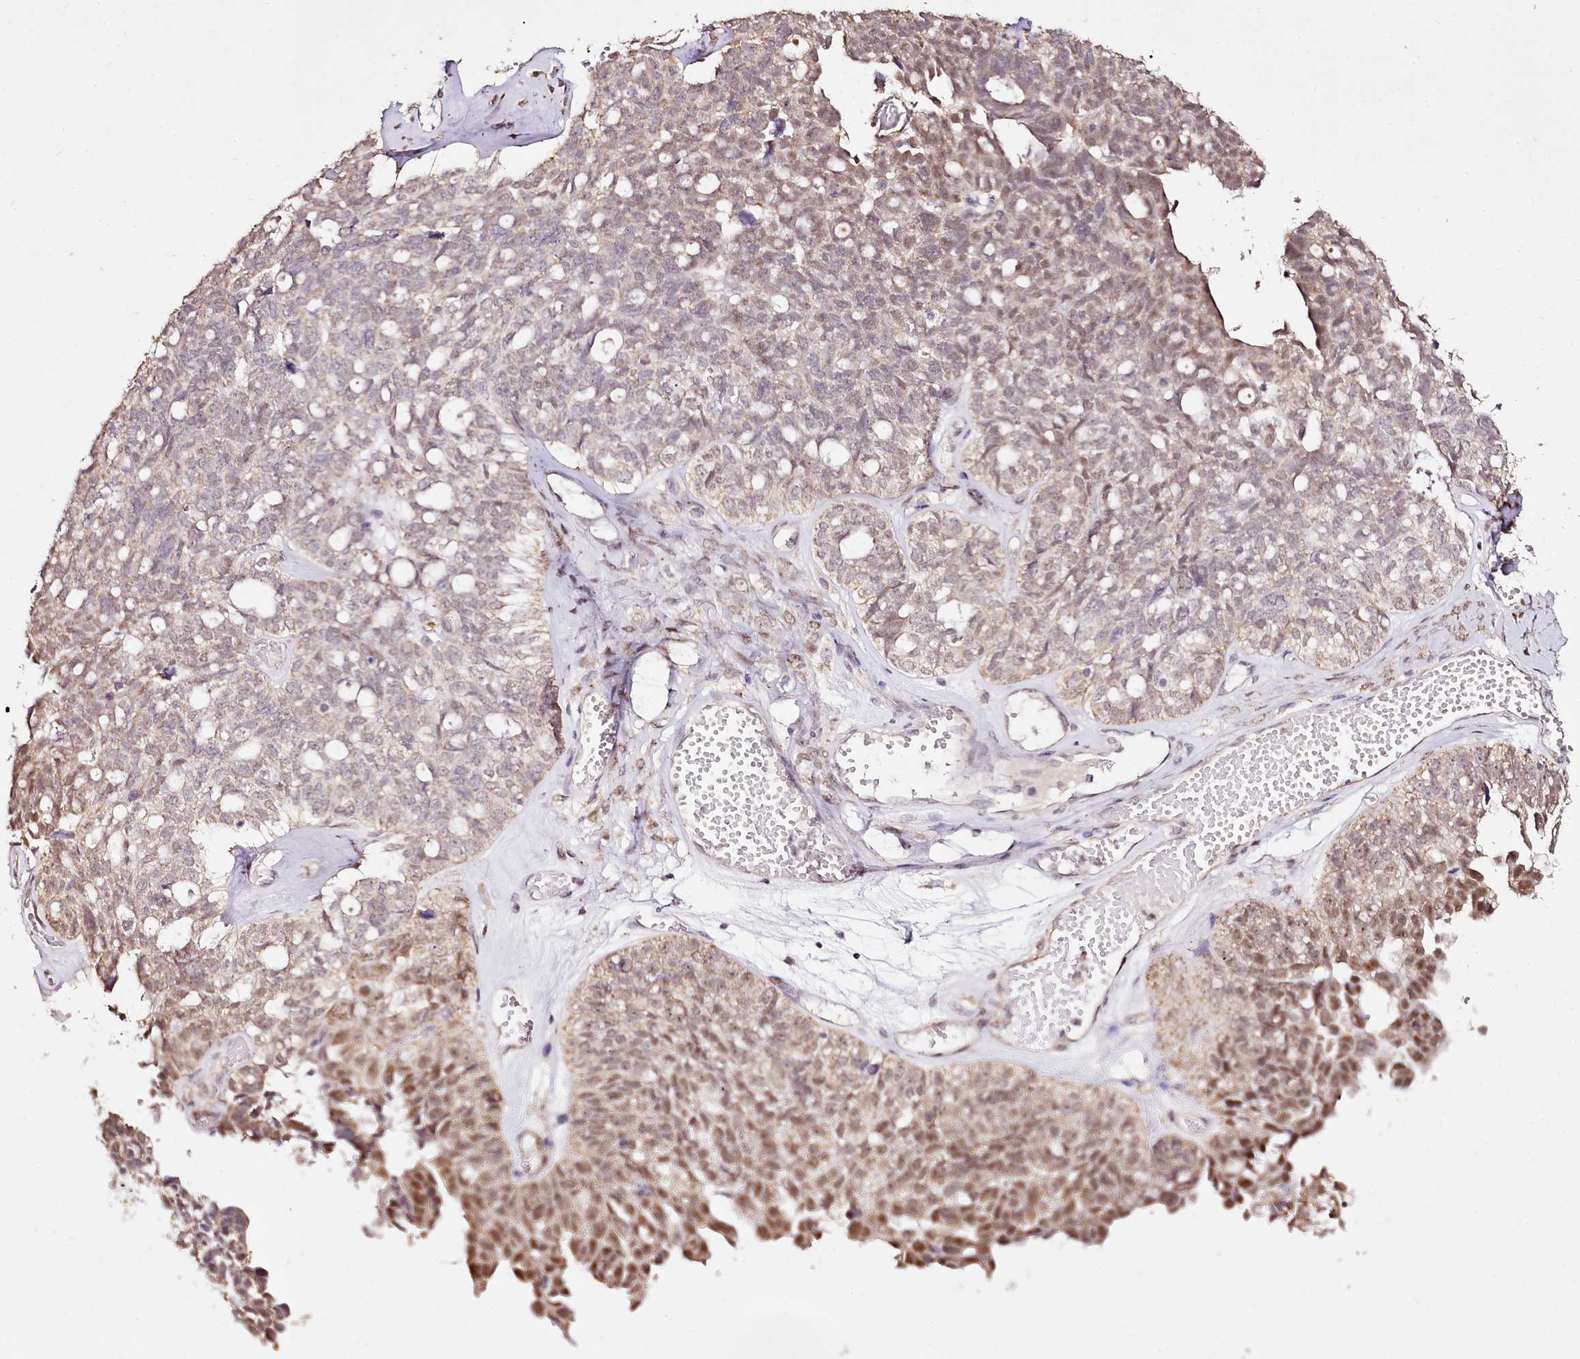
{"staining": {"intensity": "moderate", "quantity": "25%-75%", "location": "cytoplasmic/membranous,nuclear"}, "tissue": "ovarian cancer", "cell_type": "Tumor cells", "image_type": "cancer", "snomed": [{"axis": "morphology", "description": "Cystadenocarcinoma, serous, NOS"}, {"axis": "topography", "description": "Ovary"}], "caption": "About 25%-75% of tumor cells in human serous cystadenocarcinoma (ovarian) exhibit moderate cytoplasmic/membranous and nuclear protein expression as visualized by brown immunohistochemical staining.", "gene": "EDIL3", "patient": {"sex": "female", "age": 79}}